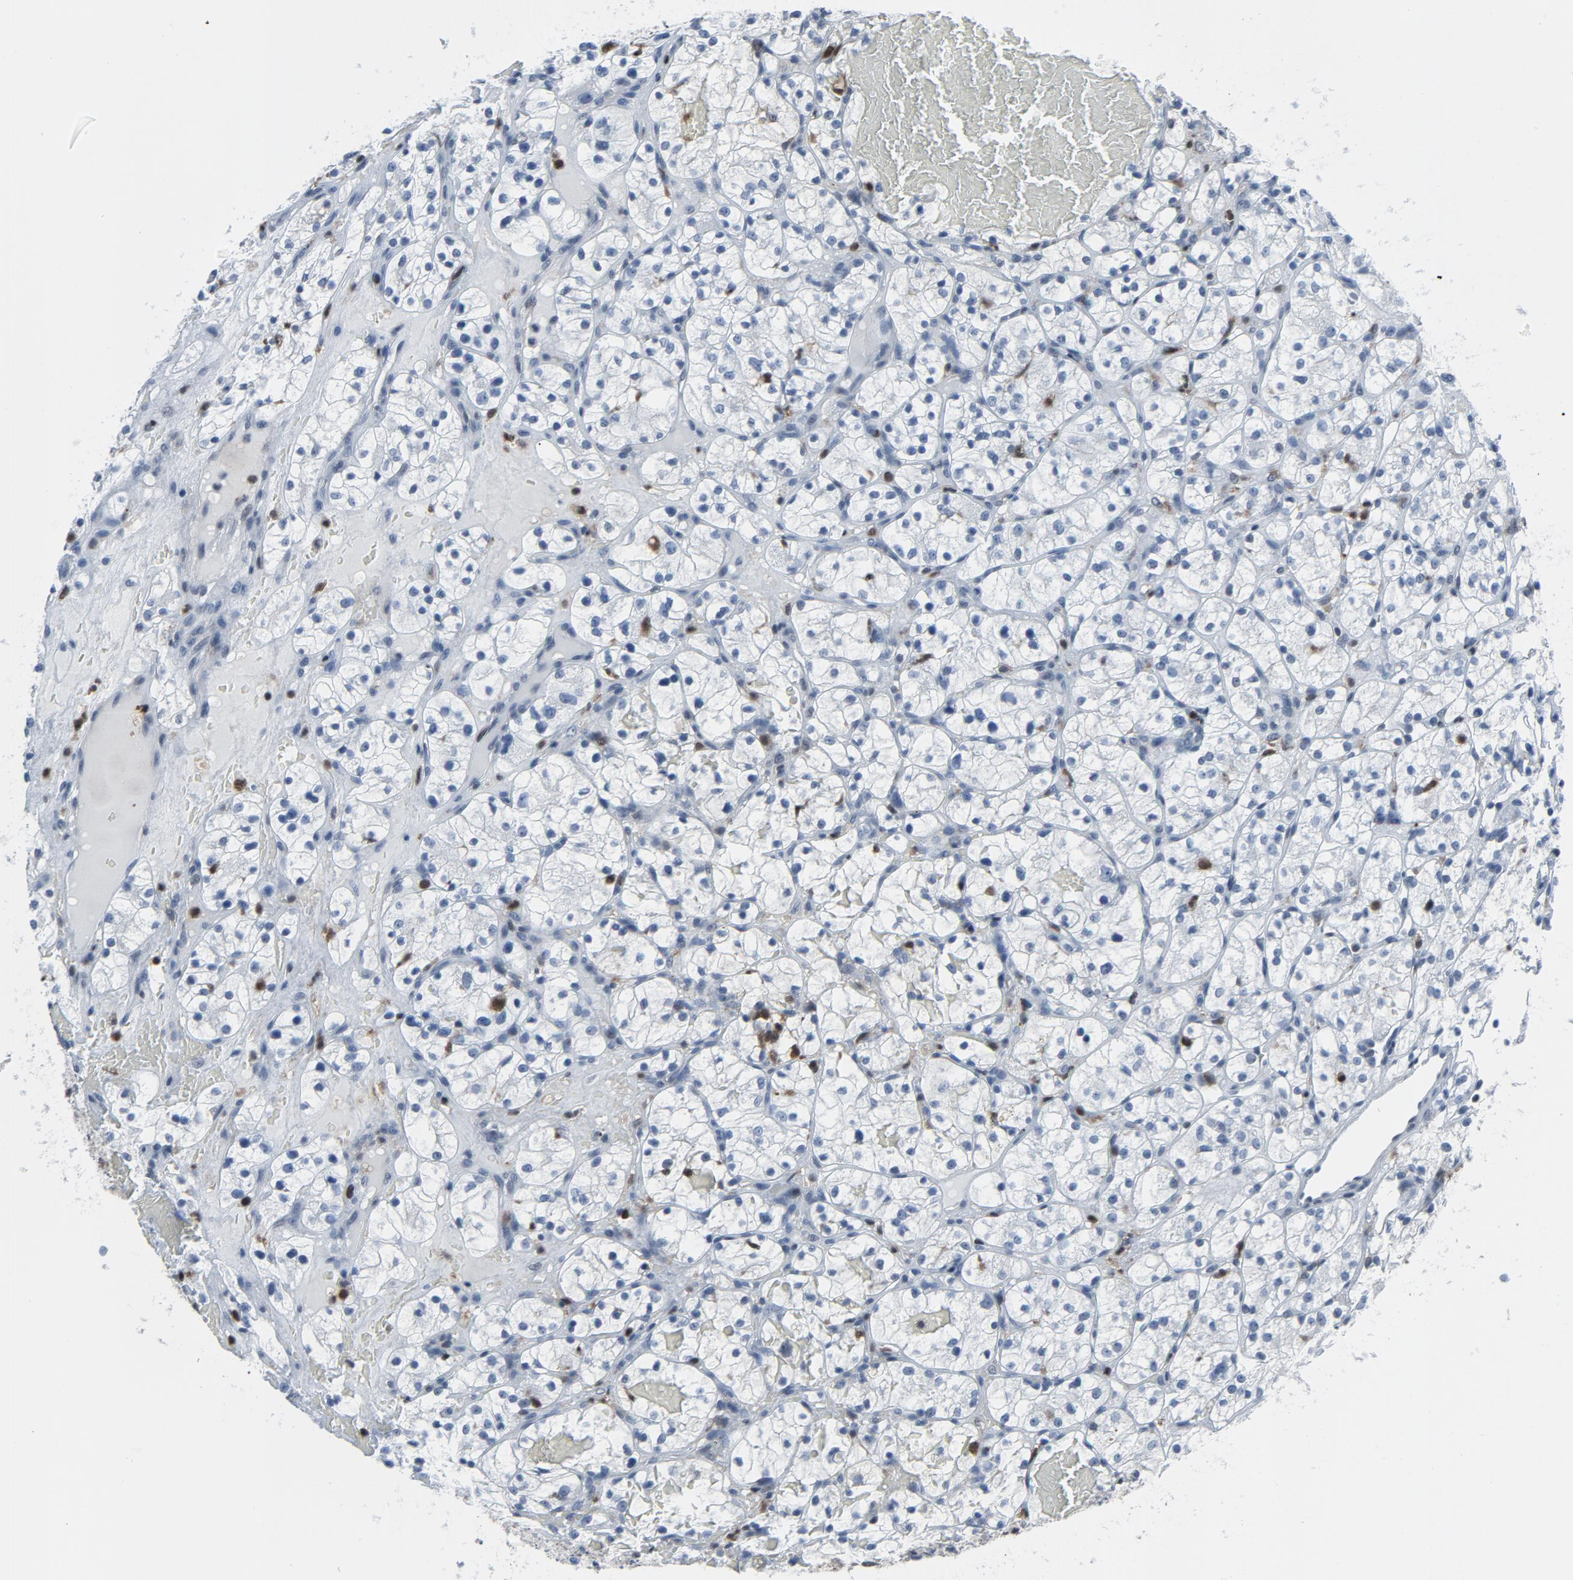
{"staining": {"intensity": "negative", "quantity": "none", "location": "none"}, "tissue": "renal cancer", "cell_type": "Tumor cells", "image_type": "cancer", "snomed": [{"axis": "morphology", "description": "Adenocarcinoma, NOS"}, {"axis": "topography", "description": "Kidney"}], "caption": "The image shows no significant staining in tumor cells of renal adenocarcinoma.", "gene": "STAT5A", "patient": {"sex": "female", "age": 60}}